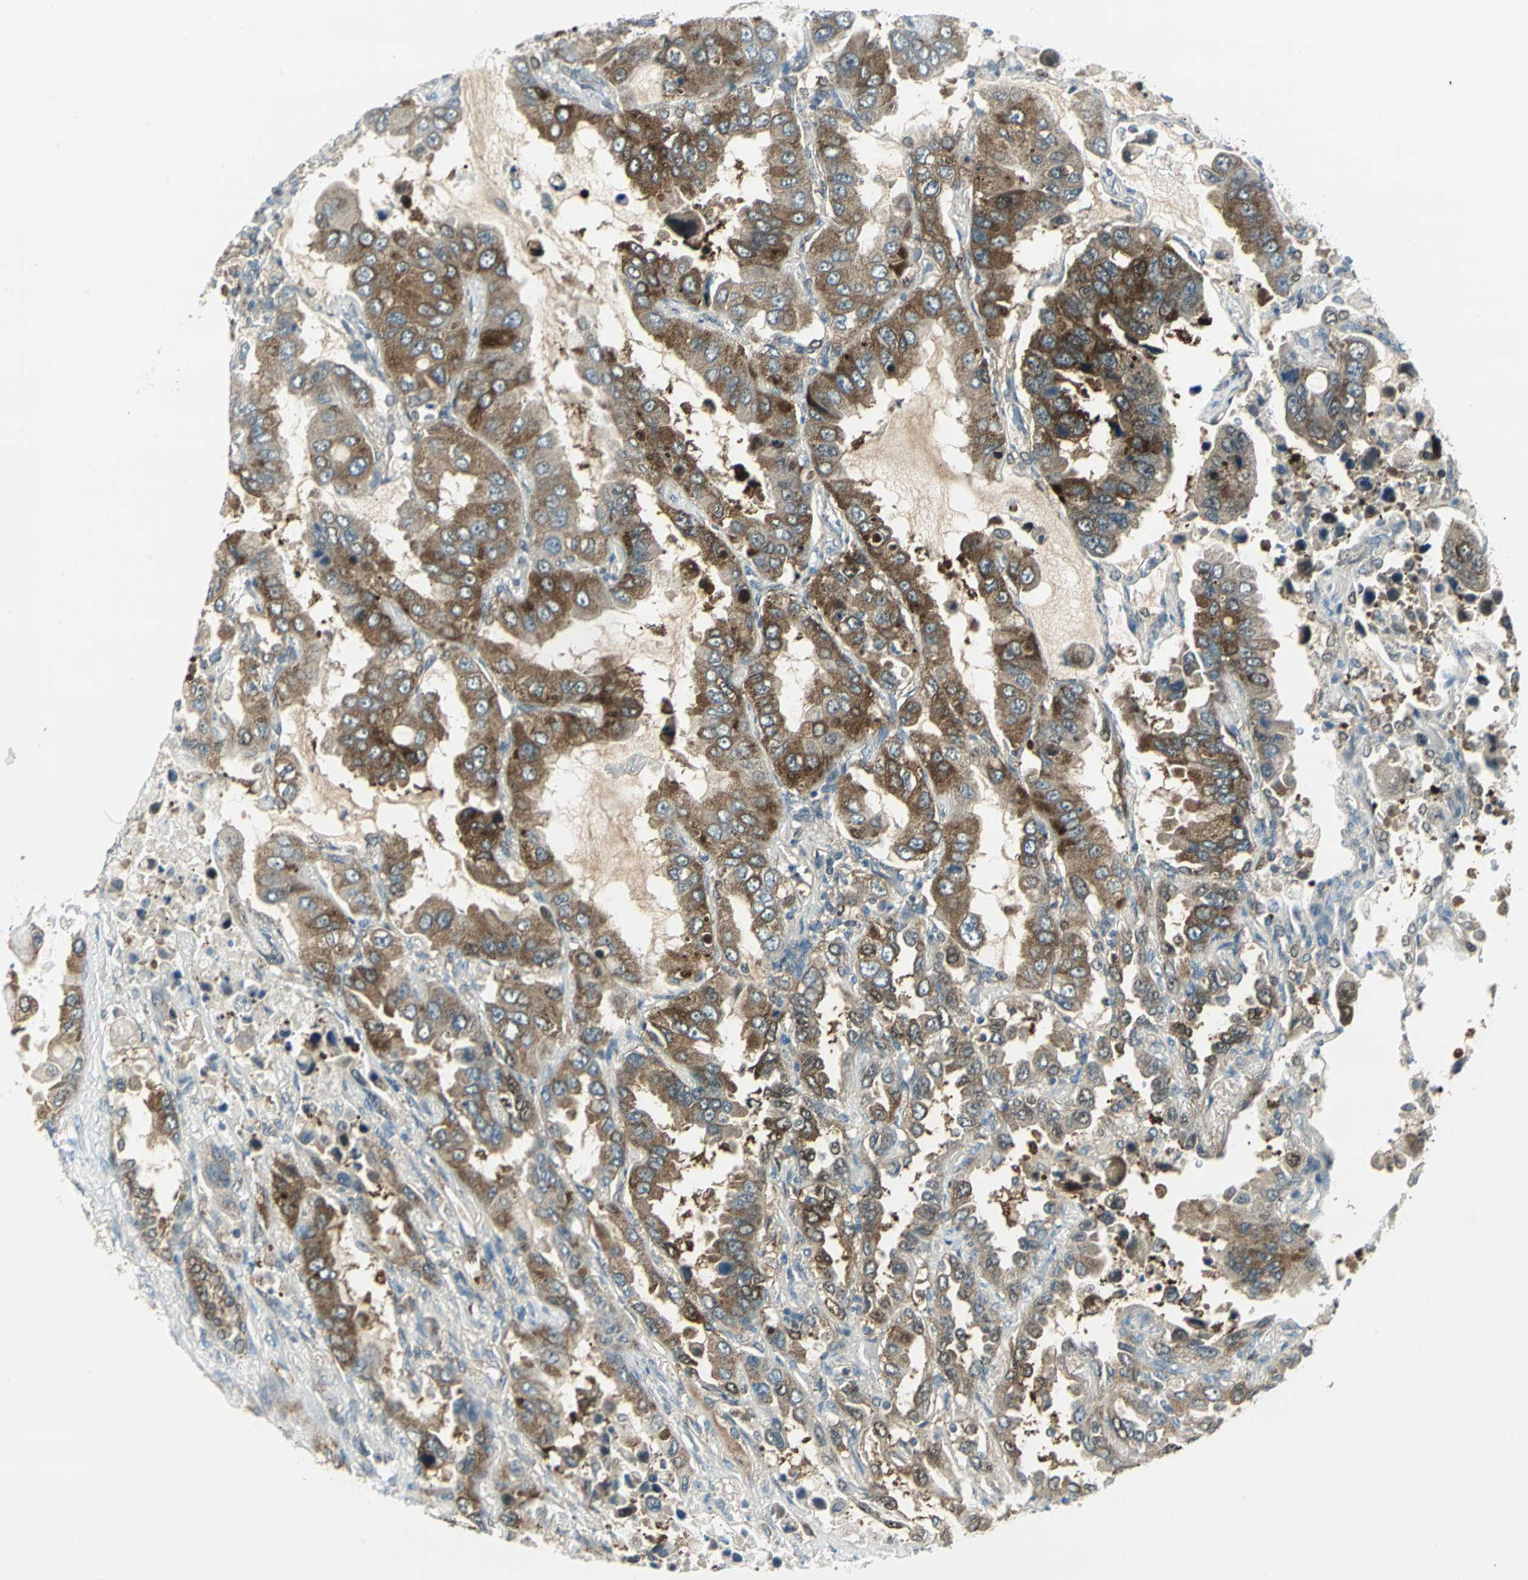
{"staining": {"intensity": "strong", "quantity": ">75%", "location": "cytoplasmic/membranous"}, "tissue": "lung cancer", "cell_type": "Tumor cells", "image_type": "cancer", "snomed": [{"axis": "morphology", "description": "Adenocarcinoma, NOS"}, {"axis": "topography", "description": "Lung"}], "caption": "Strong cytoplasmic/membranous expression for a protein is identified in approximately >75% of tumor cells of lung cancer using IHC.", "gene": "ALDOA", "patient": {"sex": "male", "age": 64}}